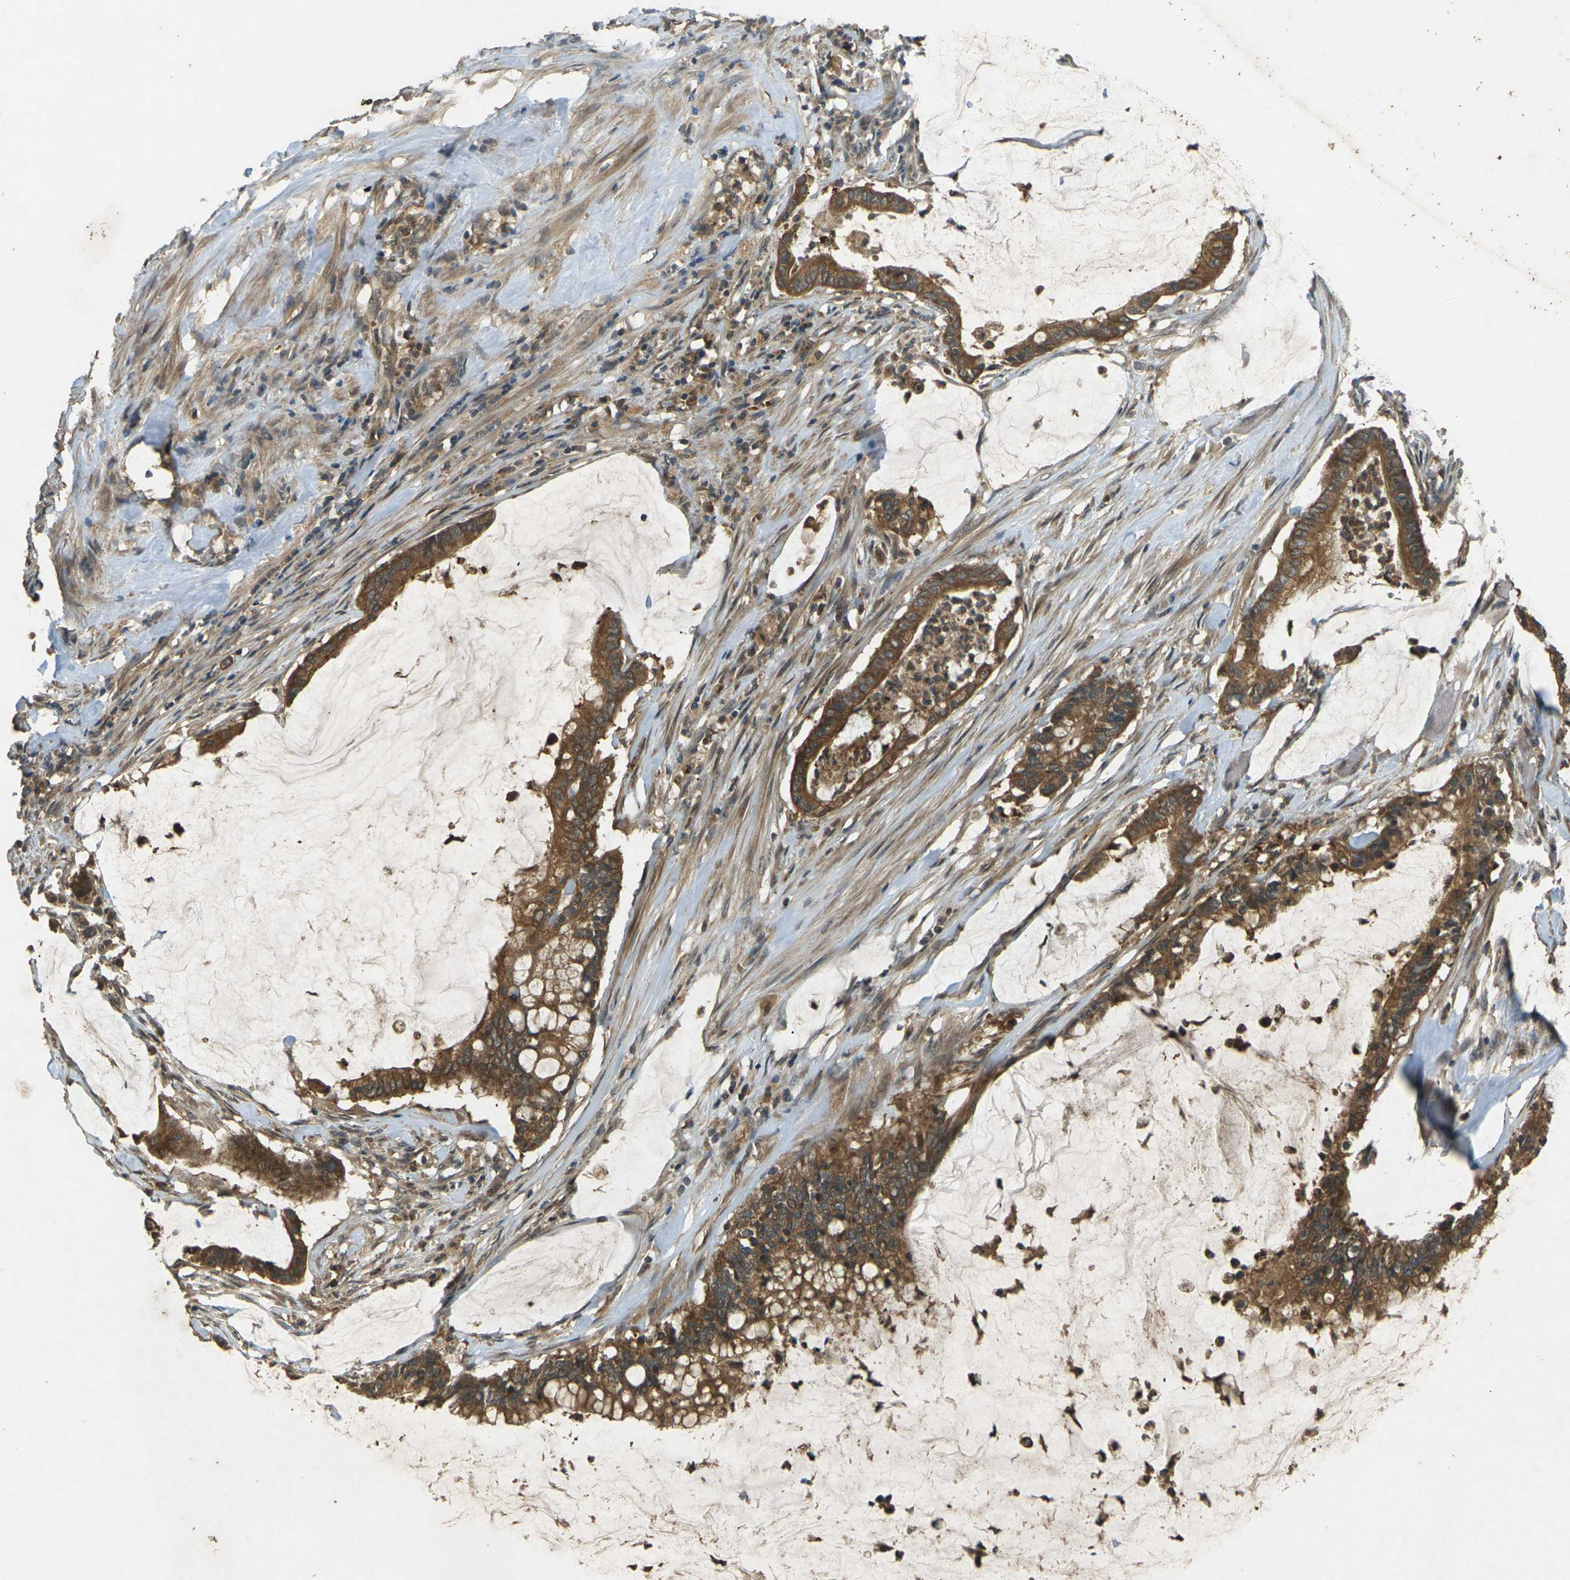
{"staining": {"intensity": "strong", "quantity": ">75%", "location": "cytoplasmic/membranous"}, "tissue": "pancreatic cancer", "cell_type": "Tumor cells", "image_type": "cancer", "snomed": [{"axis": "morphology", "description": "Adenocarcinoma, NOS"}, {"axis": "topography", "description": "Pancreas"}], "caption": "High-magnification brightfield microscopy of adenocarcinoma (pancreatic) stained with DAB (brown) and counterstained with hematoxylin (blue). tumor cells exhibit strong cytoplasmic/membranous expression is appreciated in approximately>75% of cells. (Stains: DAB (3,3'-diaminobenzidine) in brown, nuclei in blue, Microscopy: brightfield microscopy at high magnification).", "gene": "TAP1", "patient": {"sex": "male", "age": 41}}